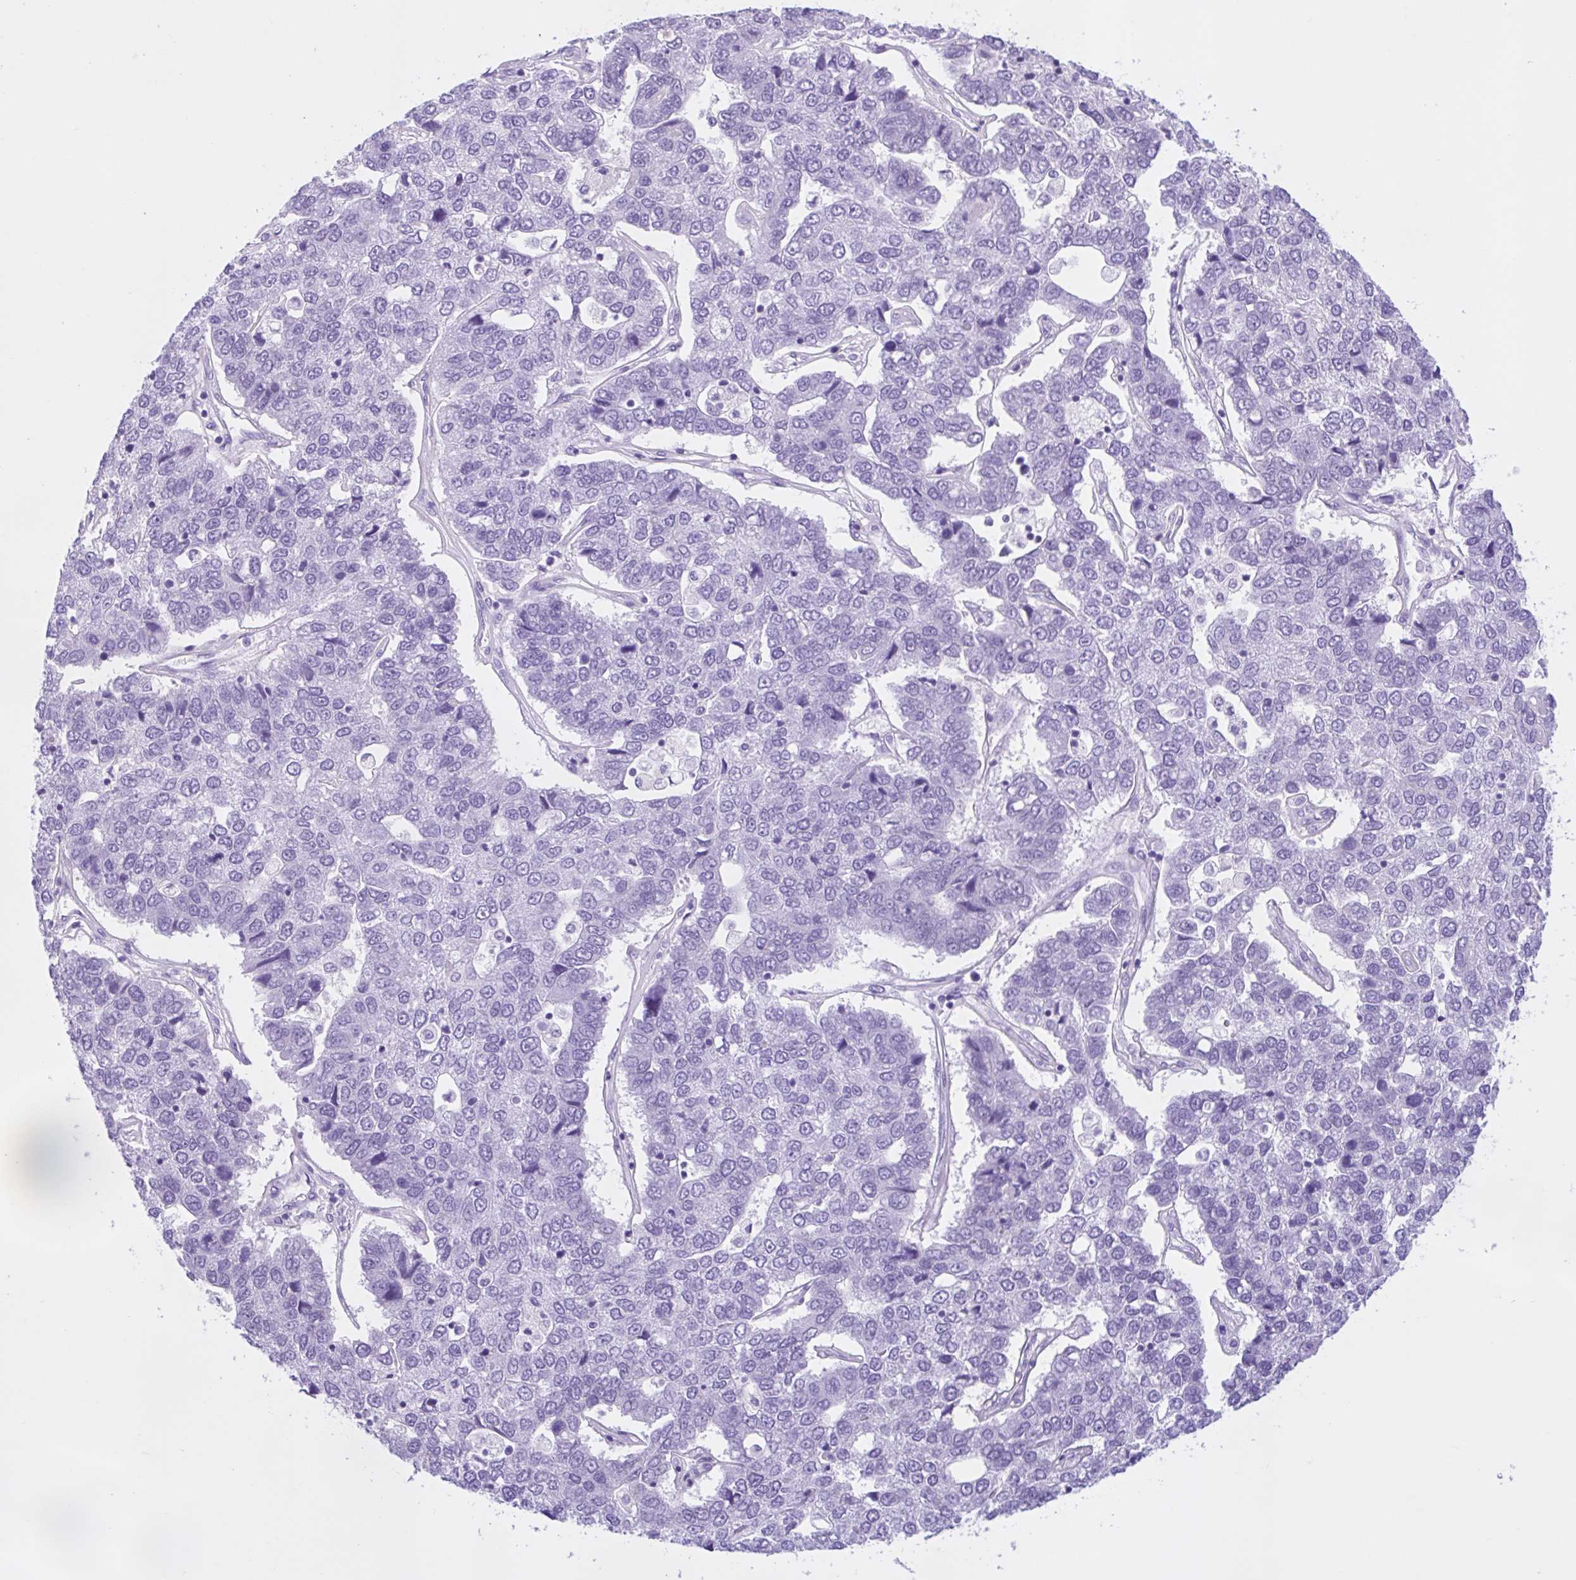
{"staining": {"intensity": "negative", "quantity": "none", "location": "none"}, "tissue": "pancreatic cancer", "cell_type": "Tumor cells", "image_type": "cancer", "snomed": [{"axis": "morphology", "description": "Adenocarcinoma, NOS"}, {"axis": "topography", "description": "Pancreas"}], "caption": "Immunohistochemistry histopathology image of human adenocarcinoma (pancreatic) stained for a protein (brown), which demonstrates no staining in tumor cells.", "gene": "ZNF319", "patient": {"sex": "female", "age": 61}}